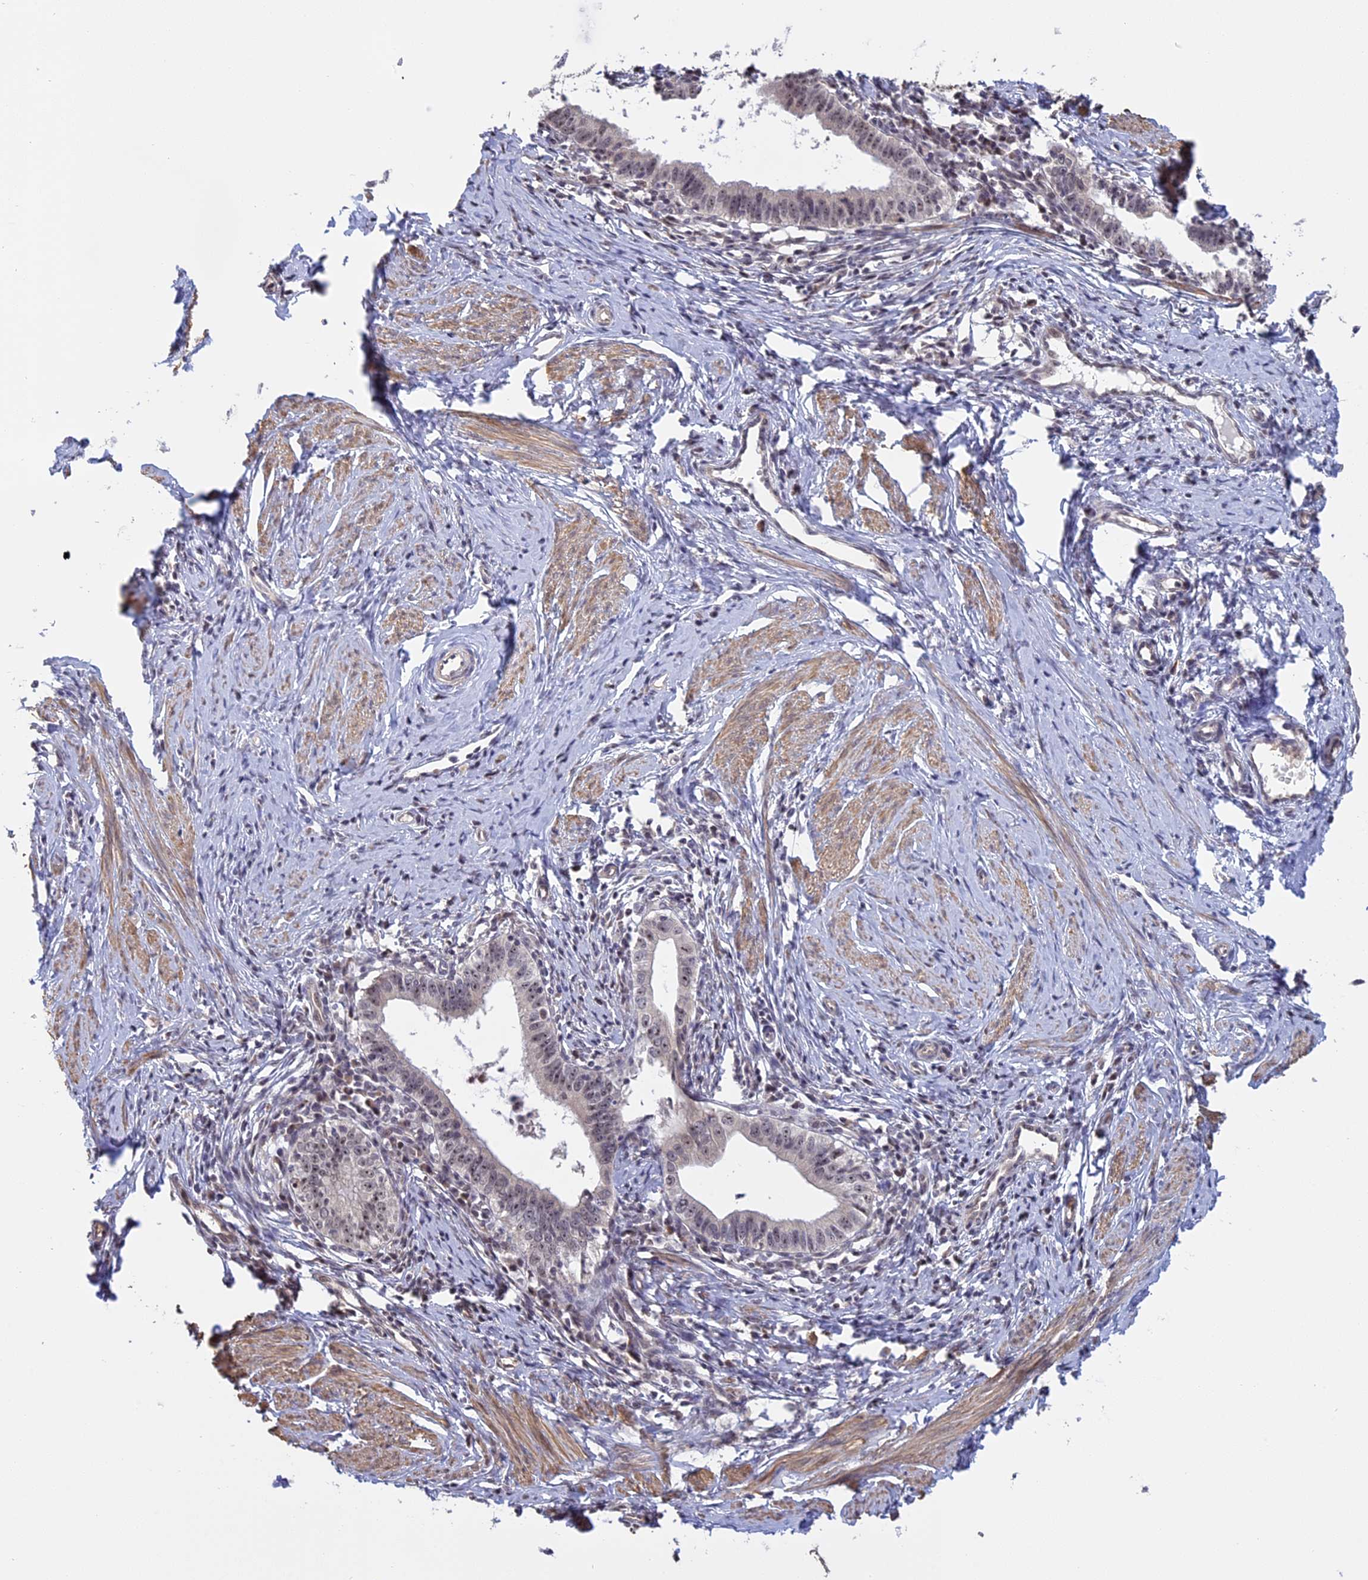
{"staining": {"intensity": "weak", "quantity": "25%-75%", "location": "nuclear"}, "tissue": "cervical cancer", "cell_type": "Tumor cells", "image_type": "cancer", "snomed": [{"axis": "morphology", "description": "Adenocarcinoma, NOS"}, {"axis": "topography", "description": "Cervix"}], "caption": "Approximately 25%-75% of tumor cells in cervical cancer display weak nuclear protein staining as visualized by brown immunohistochemical staining.", "gene": "MGA", "patient": {"sex": "female", "age": 36}}